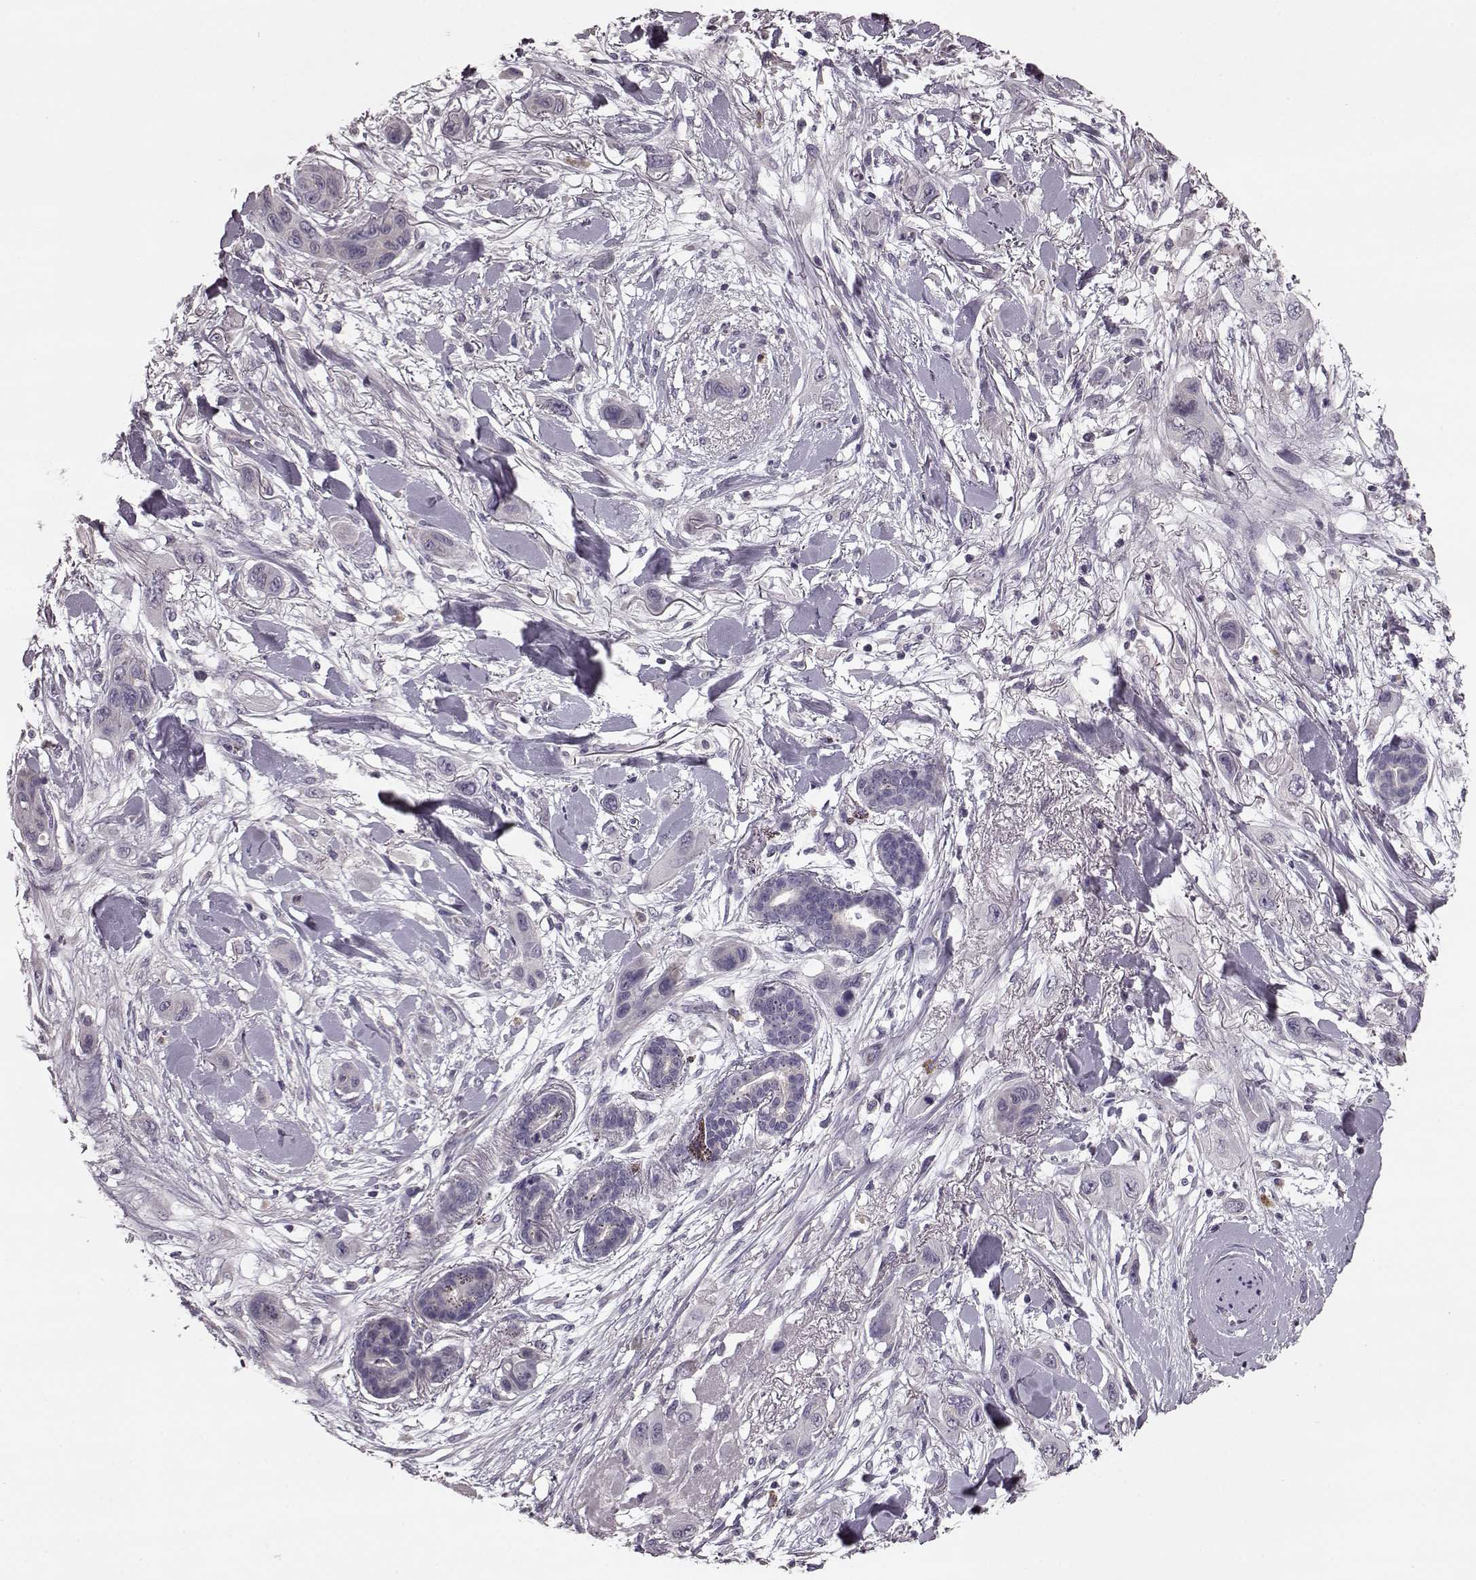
{"staining": {"intensity": "negative", "quantity": "none", "location": "none"}, "tissue": "skin cancer", "cell_type": "Tumor cells", "image_type": "cancer", "snomed": [{"axis": "morphology", "description": "Squamous cell carcinoma, NOS"}, {"axis": "topography", "description": "Skin"}], "caption": "IHC image of human skin squamous cell carcinoma stained for a protein (brown), which demonstrates no expression in tumor cells.", "gene": "SLC52A3", "patient": {"sex": "male", "age": 79}}